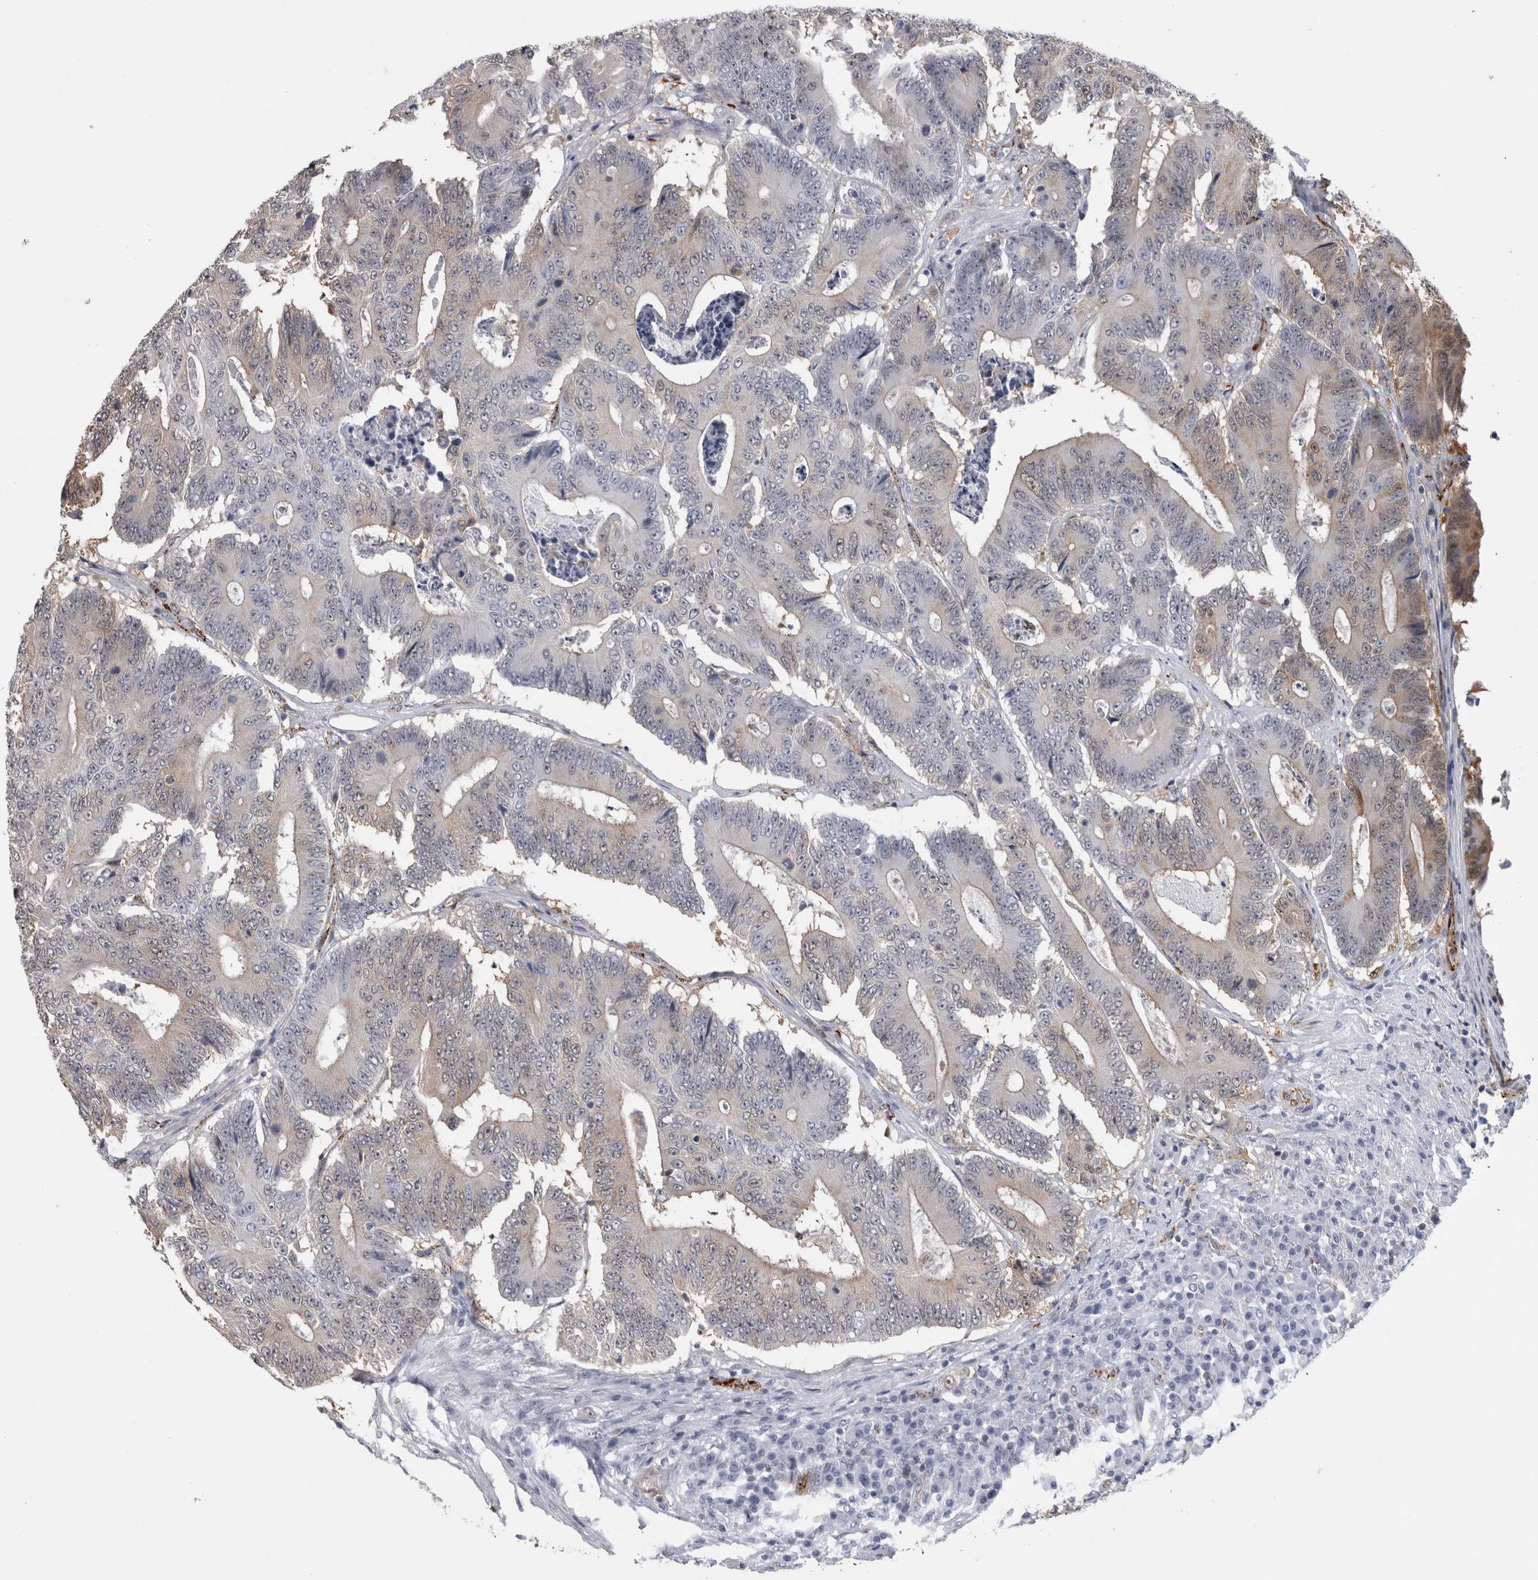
{"staining": {"intensity": "weak", "quantity": "25%-75%", "location": "cytoplasmic/membranous"}, "tissue": "colorectal cancer", "cell_type": "Tumor cells", "image_type": "cancer", "snomed": [{"axis": "morphology", "description": "Adenocarcinoma, NOS"}, {"axis": "topography", "description": "Colon"}], "caption": "Colorectal cancer was stained to show a protein in brown. There is low levels of weak cytoplasmic/membranous positivity in about 25%-75% of tumor cells.", "gene": "ACOT7", "patient": {"sex": "male", "age": 83}}